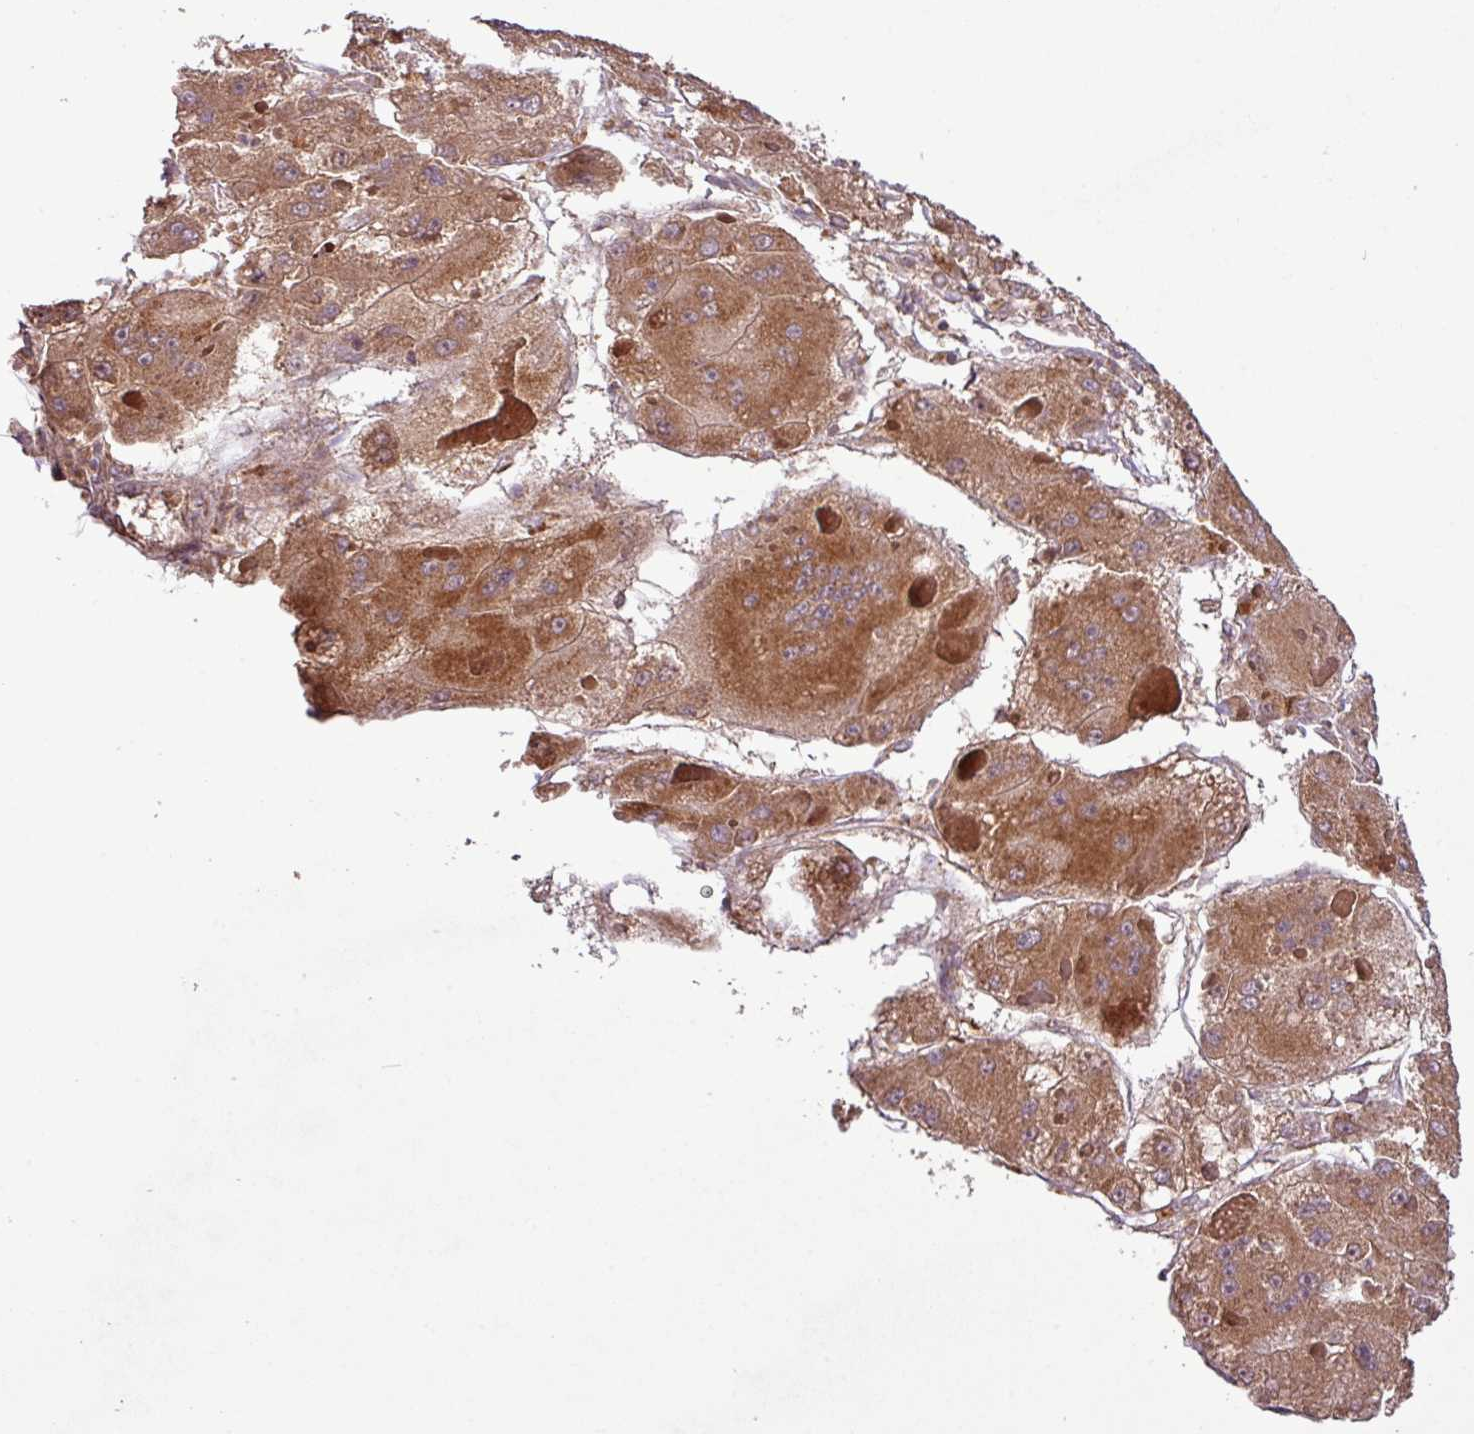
{"staining": {"intensity": "moderate", "quantity": ">75%", "location": "cytoplasmic/membranous"}, "tissue": "liver cancer", "cell_type": "Tumor cells", "image_type": "cancer", "snomed": [{"axis": "morphology", "description": "Carcinoma, Hepatocellular, NOS"}, {"axis": "topography", "description": "Liver"}], "caption": "Protein expression analysis of human hepatocellular carcinoma (liver) reveals moderate cytoplasmic/membranous expression in approximately >75% of tumor cells.", "gene": "YPEL3", "patient": {"sex": "female", "age": 73}}